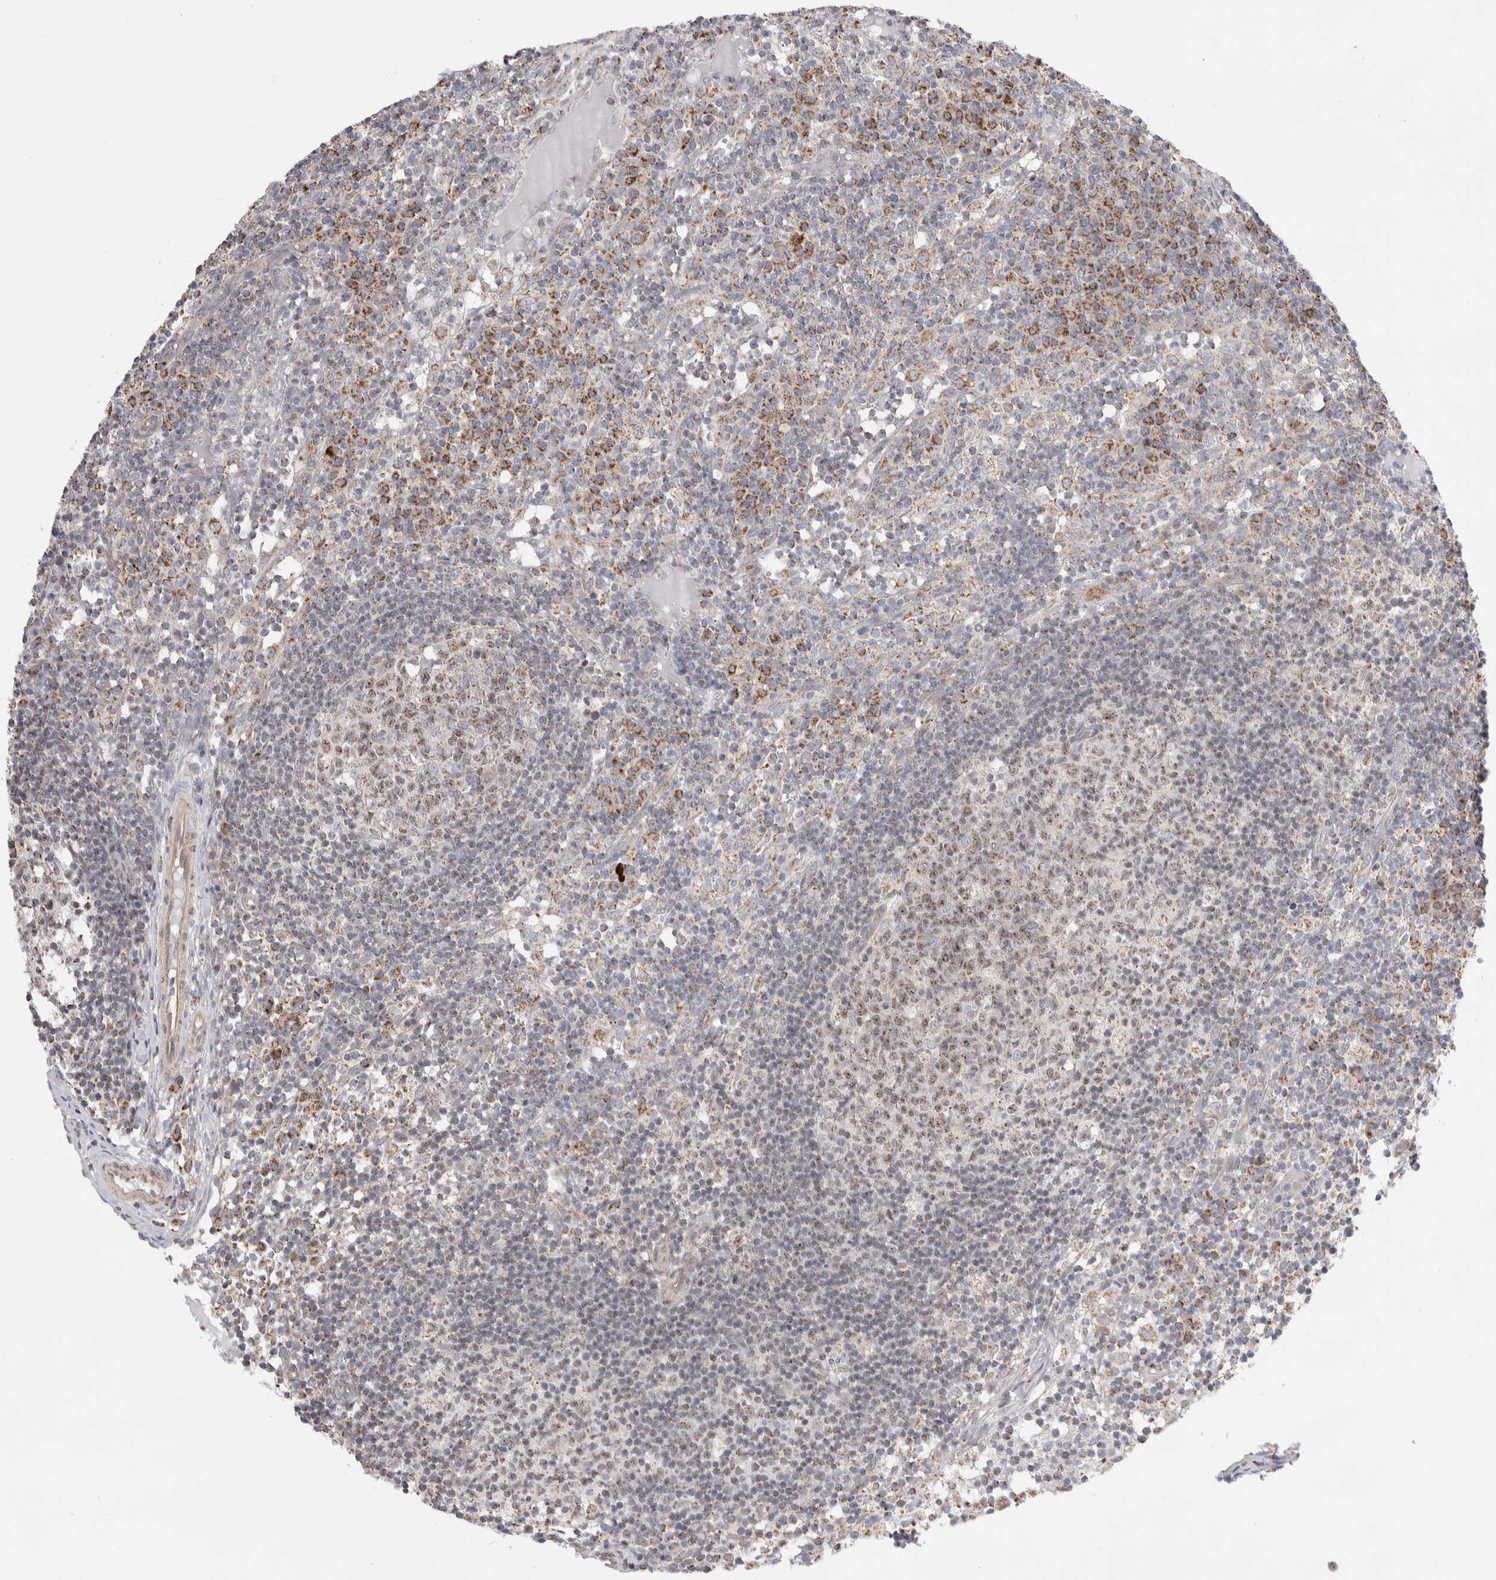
{"staining": {"intensity": "moderate", "quantity": ">75%", "location": "nuclear"}, "tissue": "lymph node", "cell_type": "Germinal center cells", "image_type": "normal", "snomed": [{"axis": "morphology", "description": "Normal tissue, NOS"}, {"axis": "morphology", "description": "Inflammation, NOS"}, {"axis": "topography", "description": "Lymph node"}], "caption": "DAB (3,3'-diaminobenzidine) immunohistochemical staining of normal lymph node shows moderate nuclear protein staining in approximately >75% of germinal center cells.", "gene": "ZNF695", "patient": {"sex": "male", "age": 55}}